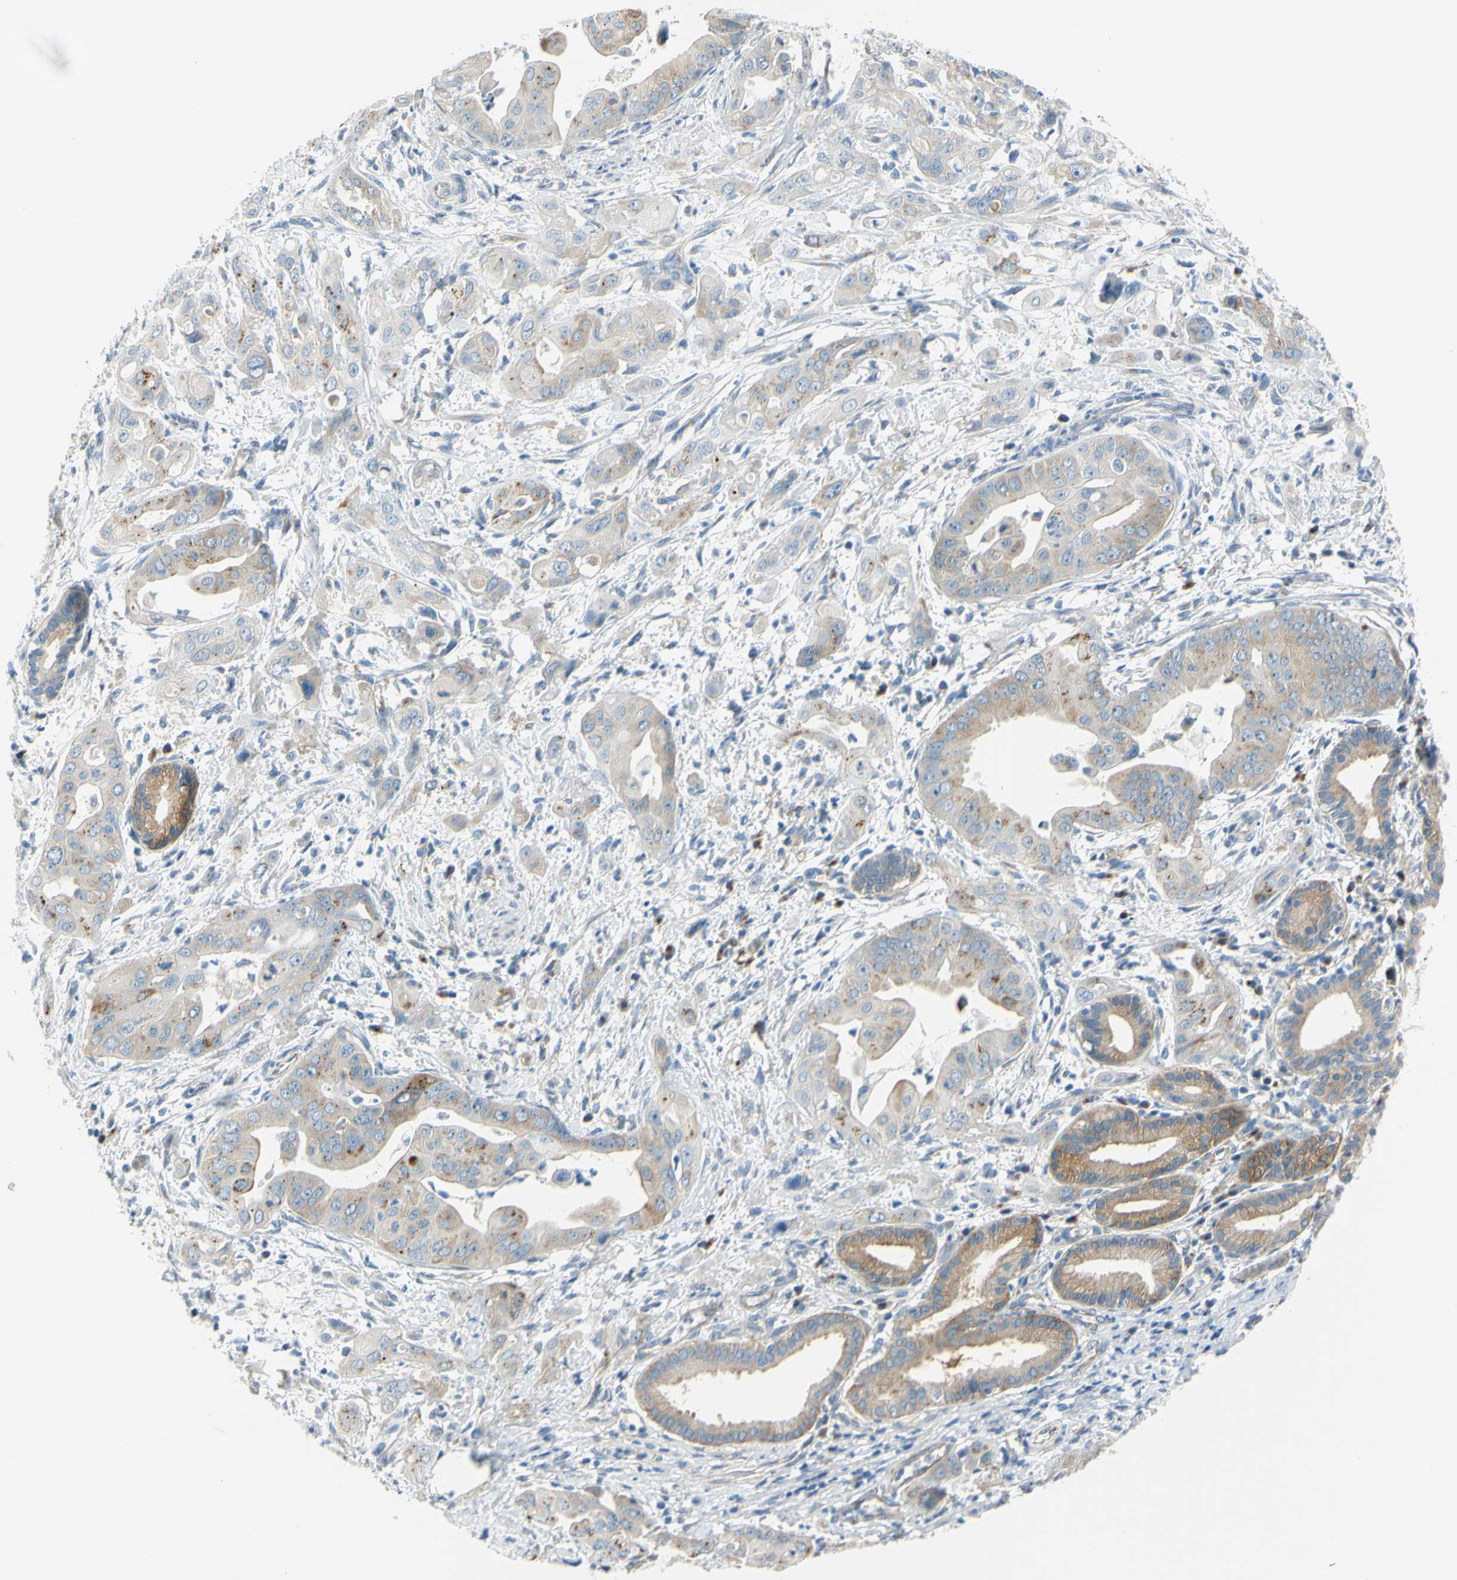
{"staining": {"intensity": "weak", "quantity": ">75%", "location": "cytoplasmic/membranous"}, "tissue": "pancreatic cancer", "cell_type": "Tumor cells", "image_type": "cancer", "snomed": [{"axis": "morphology", "description": "Adenocarcinoma, NOS"}, {"axis": "topography", "description": "Pancreas"}], "caption": "Pancreatic cancer tissue reveals weak cytoplasmic/membranous positivity in about >75% of tumor cells, visualized by immunohistochemistry.", "gene": "FRMD4B", "patient": {"sex": "female", "age": 75}}